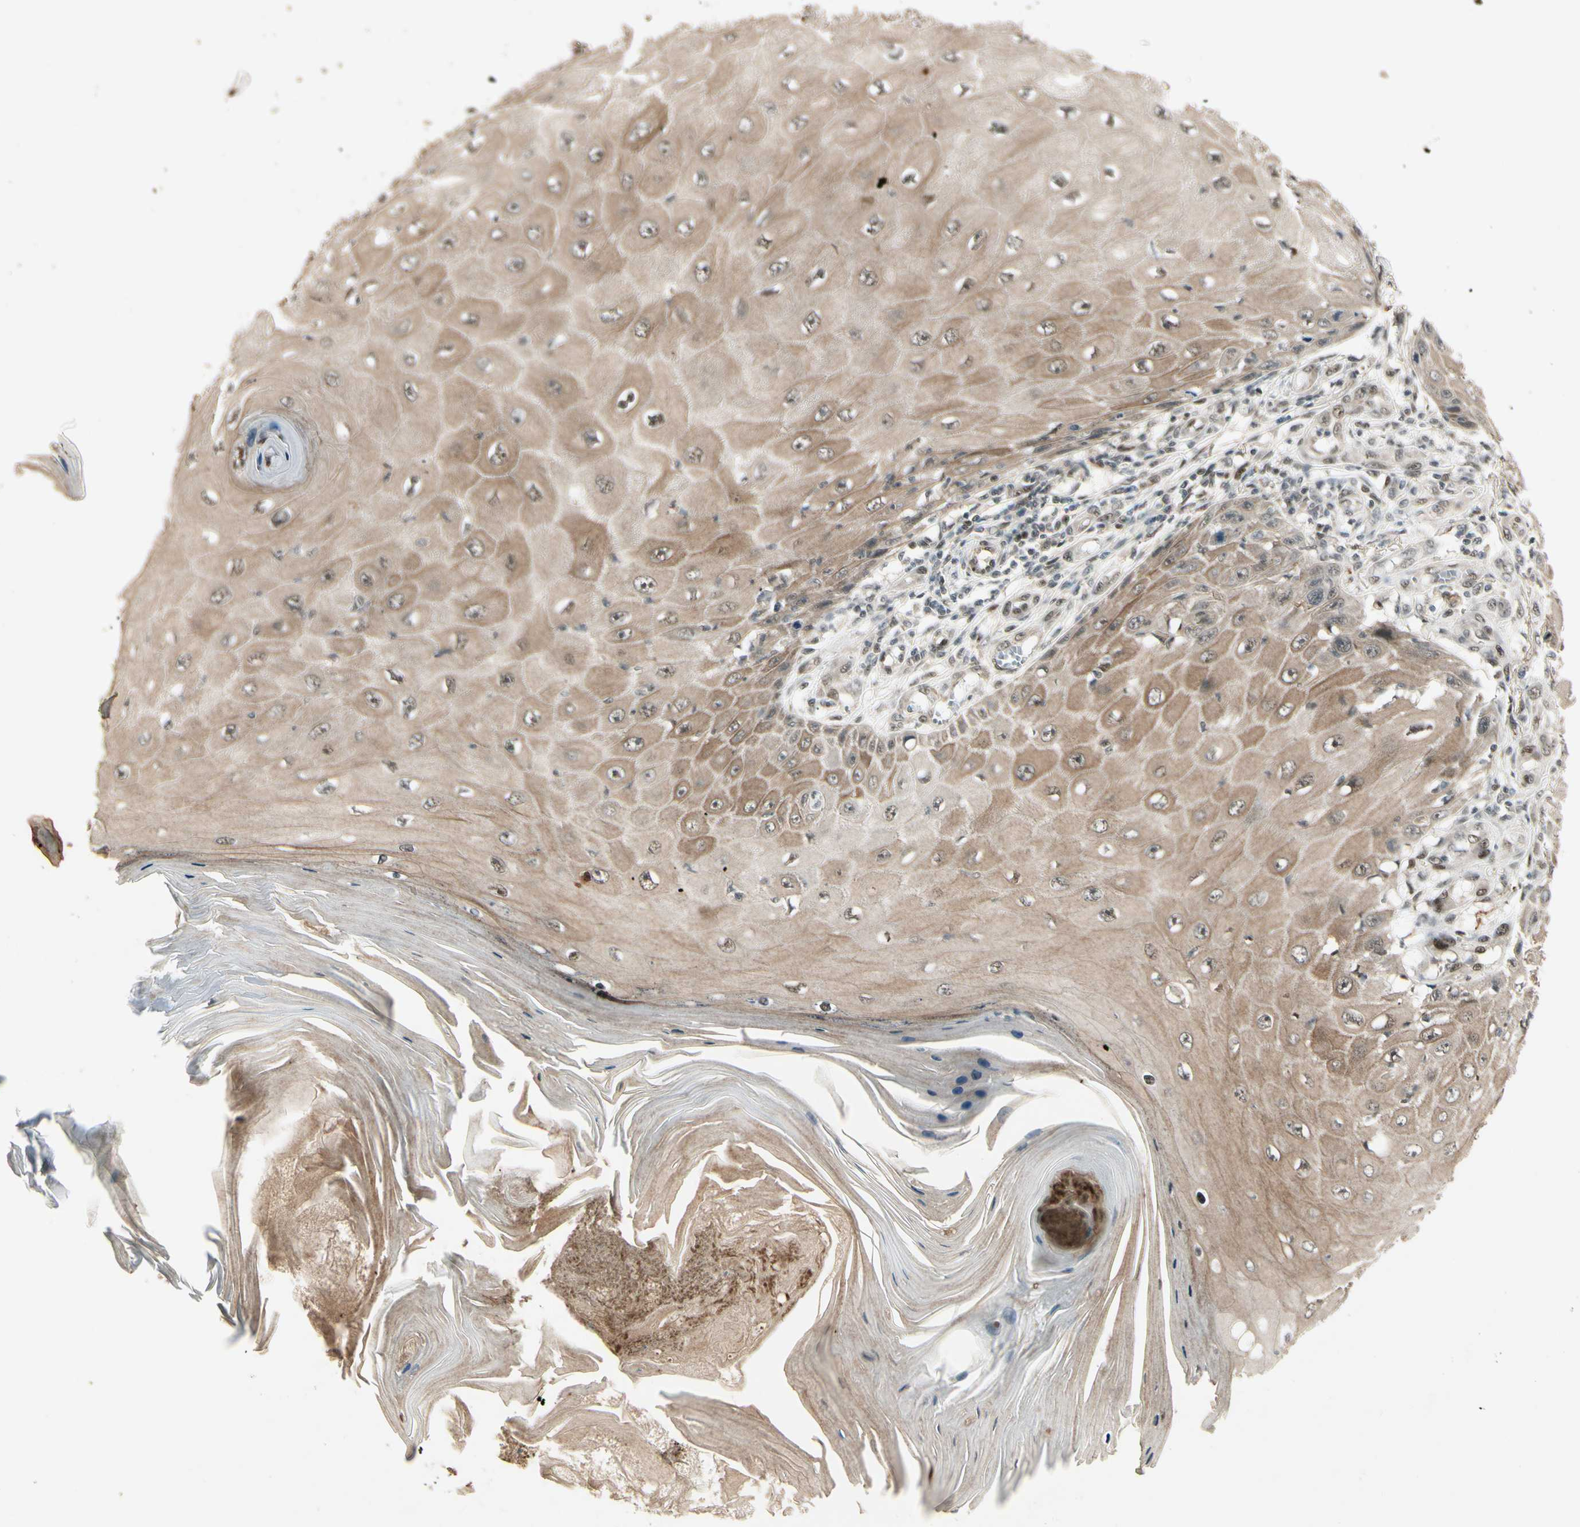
{"staining": {"intensity": "weak", "quantity": ">75%", "location": "cytoplasmic/membranous"}, "tissue": "skin cancer", "cell_type": "Tumor cells", "image_type": "cancer", "snomed": [{"axis": "morphology", "description": "Squamous cell carcinoma, NOS"}, {"axis": "topography", "description": "Skin"}], "caption": "Squamous cell carcinoma (skin) was stained to show a protein in brown. There is low levels of weak cytoplasmic/membranous positivity in approximately >75% of tumor cells.", "gene": "CDK11A", "patient": {"sex": "female", "age": 73}}